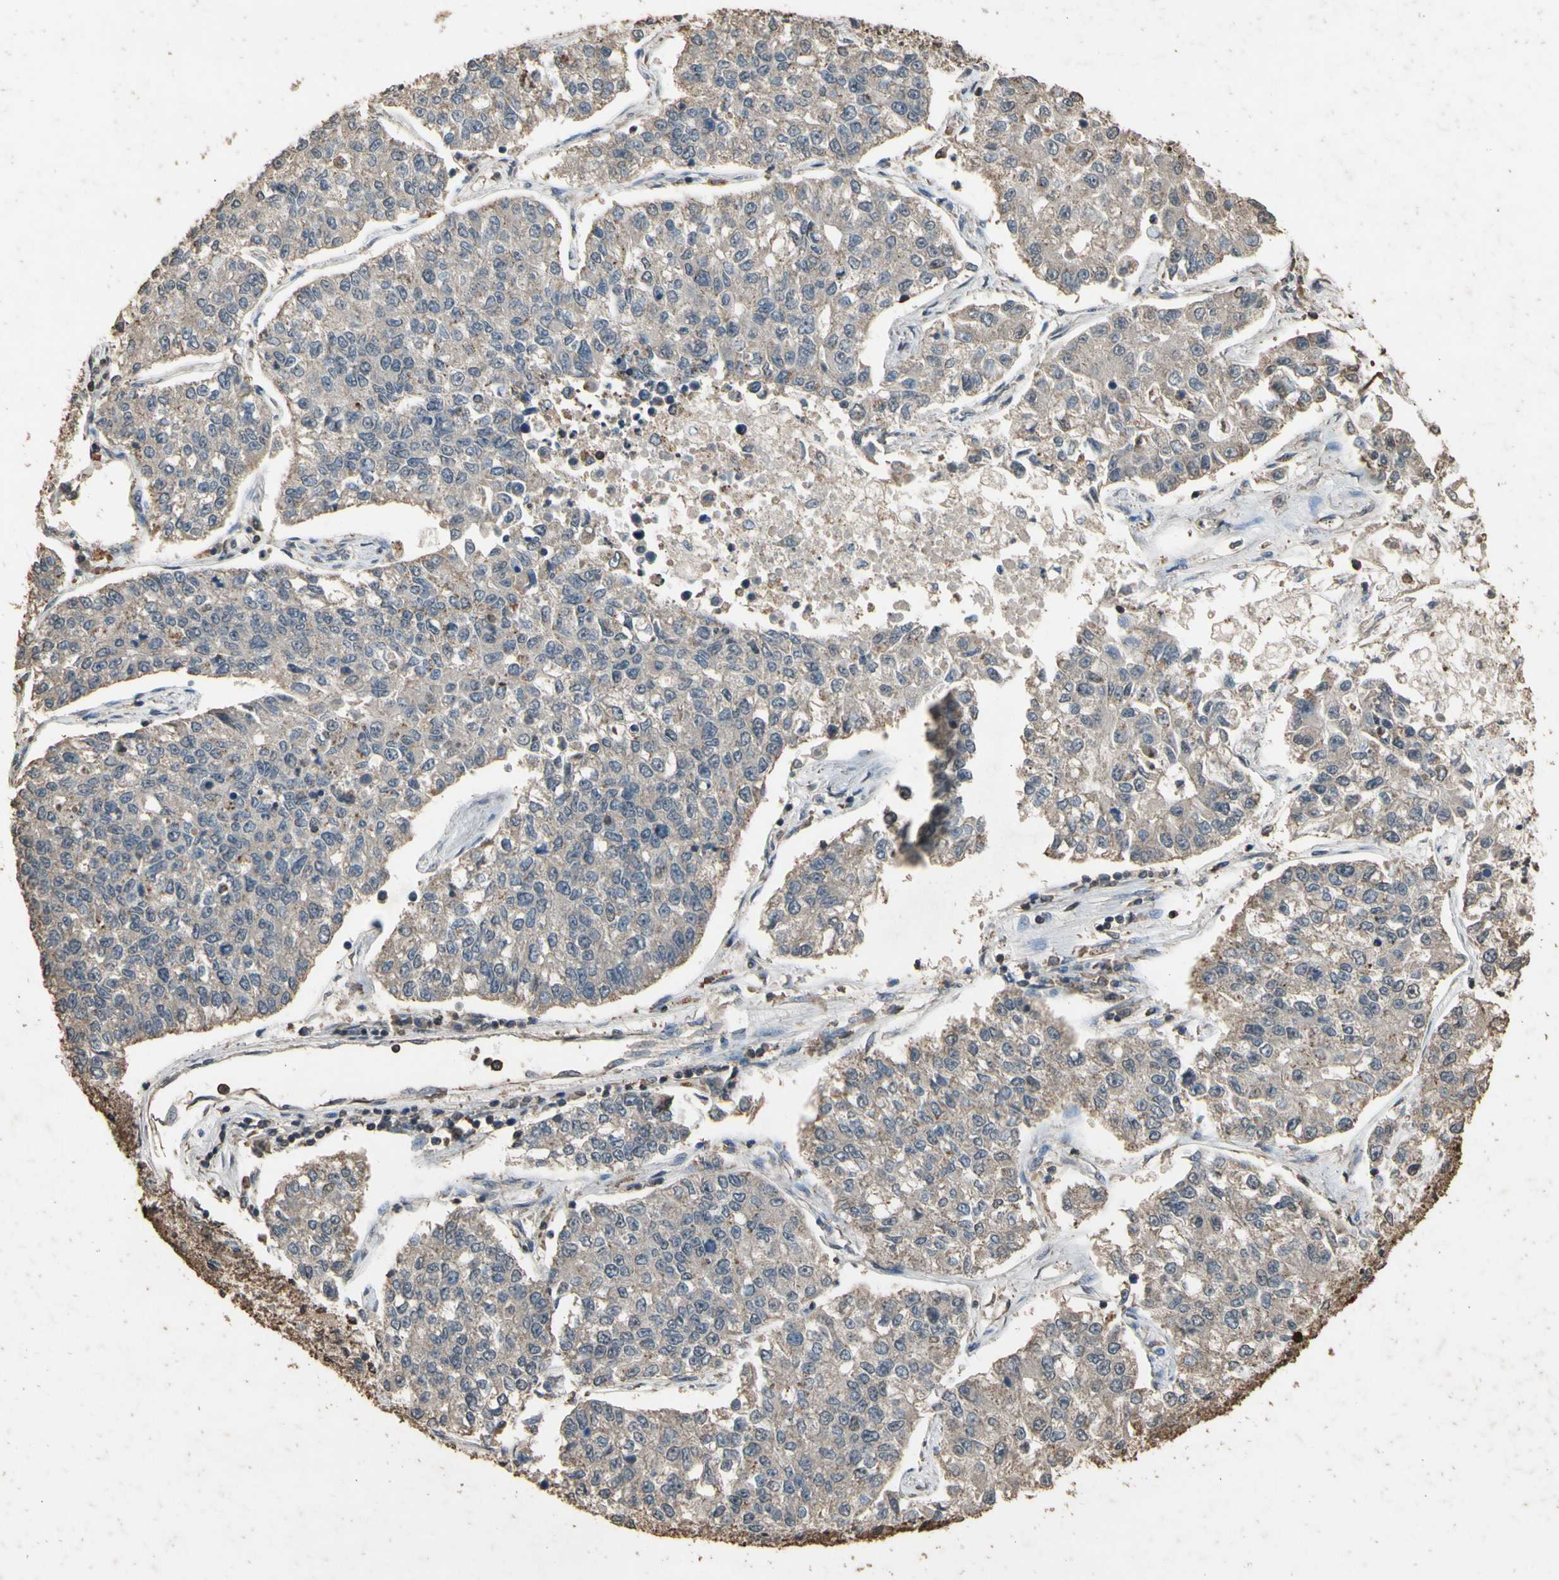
{"staining": {"intensity": "weak", "quantity": ">75%", "location": "cytoplasmic/membranous"}, "tissue": "lung cancer", "cell_type": "Tumor cells", "image_type": "cancer", "snomed": [{"axis": "morphology", "description": "Adenocarcinoma, NOS"}, {"axis": "topography", "description": "Lung"}], "caption": "Protein positivity by immunohistochemistry exhibits weak cytoplasmic/membranous positivity in about >75% of tumor cells in lung cancer (adenocarcinoma).", "gene": "TNFSF13B", "patient": {"sex": "male", "age": 49}}